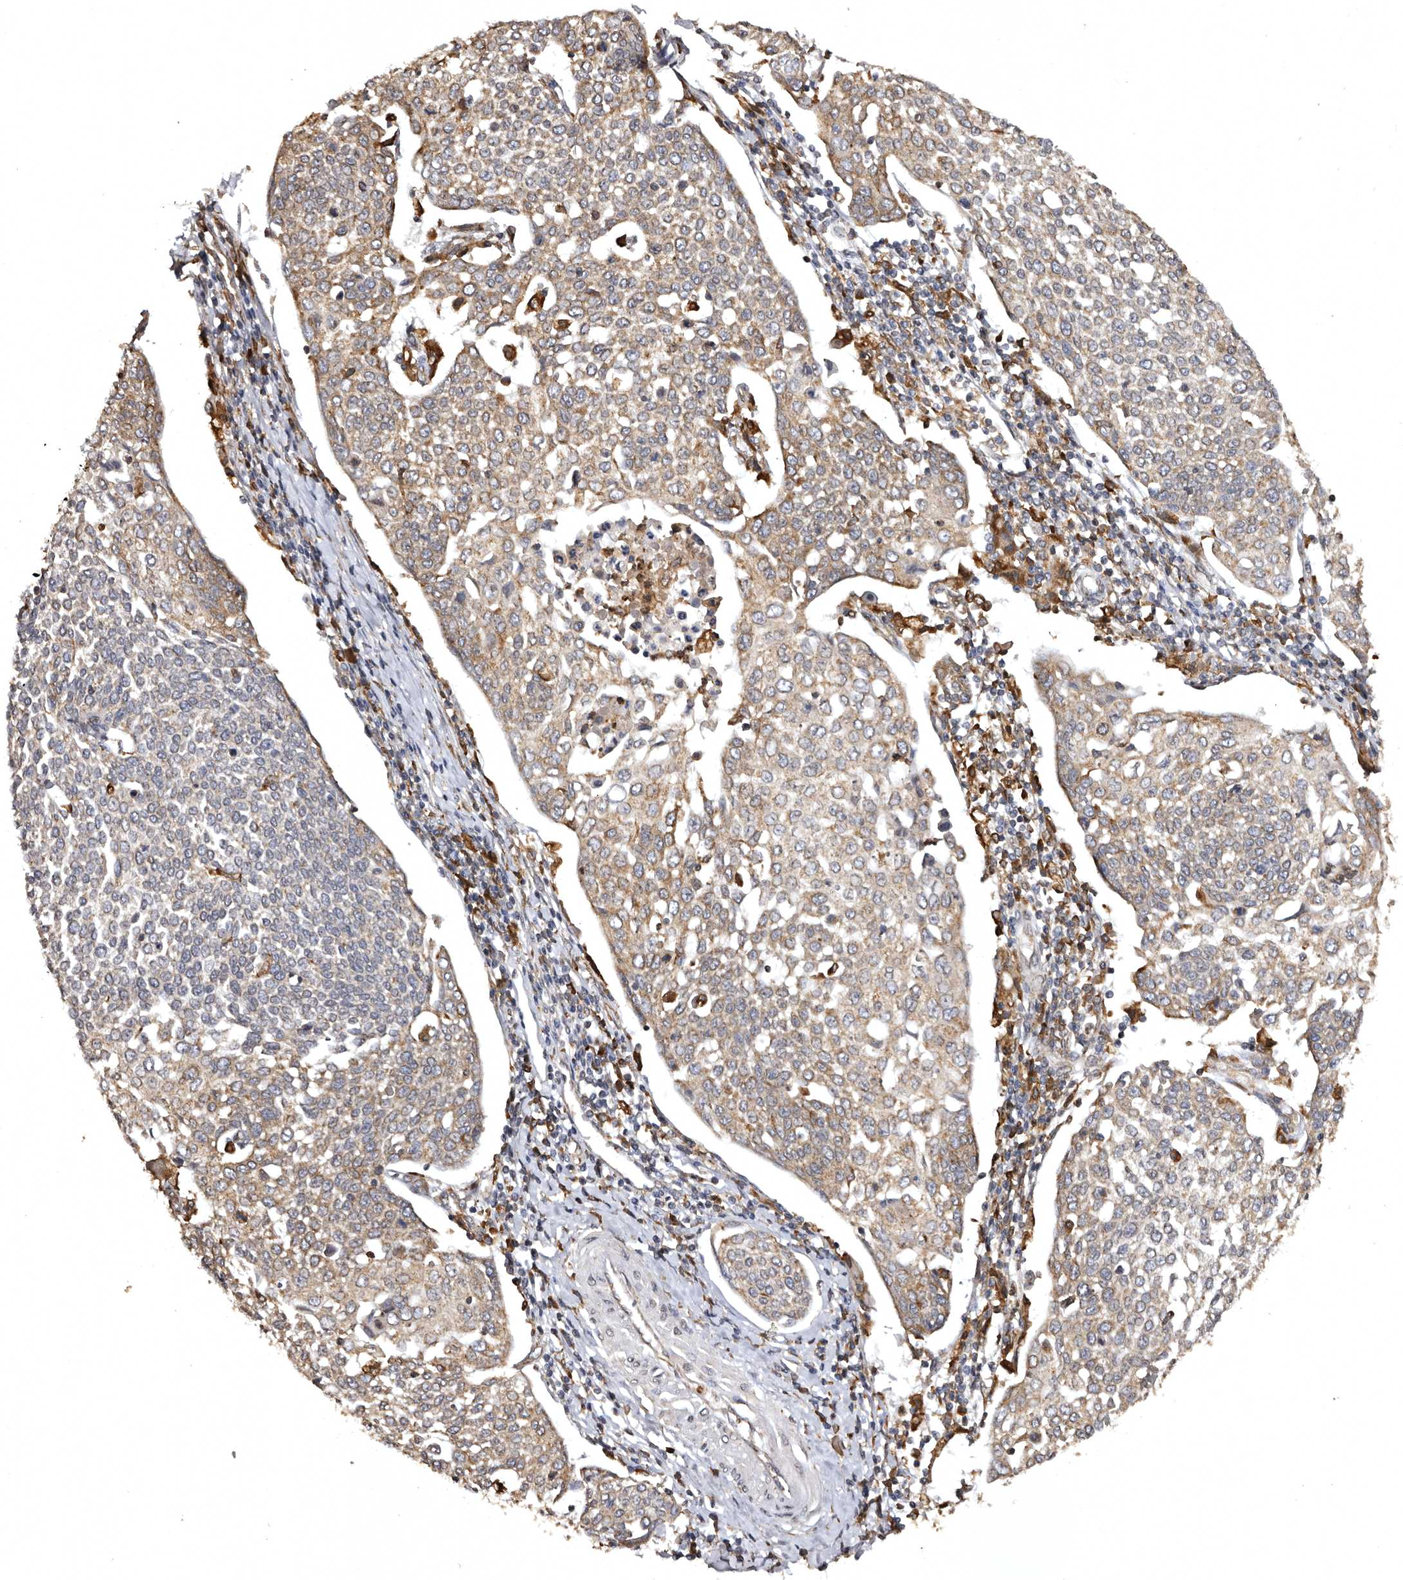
{"staining": {"intensity": "weak", "quantity": "25%-75%", "location": "cytoplasmic/membranous"}, "tissue": "cervical cancer", "cell_type": "Tumor cells", "image_type": "cancer", "snomed": [{"axis": "morphology", "description": "Squamous cell carcinoma, NOS"}, {"axis": "topography", "description": "Cervix"}], "caption": "Immunohistochemistry (IHC) micrograph of human cervical squamous cell carcinoma stained for a protein (brown), which reveals low levels of weak cytoplasmic/membranous staining in approximately 25%-75% of tumor cells.", "gene": "INKA2", "patient": {"sex": "female", "age": 34}}